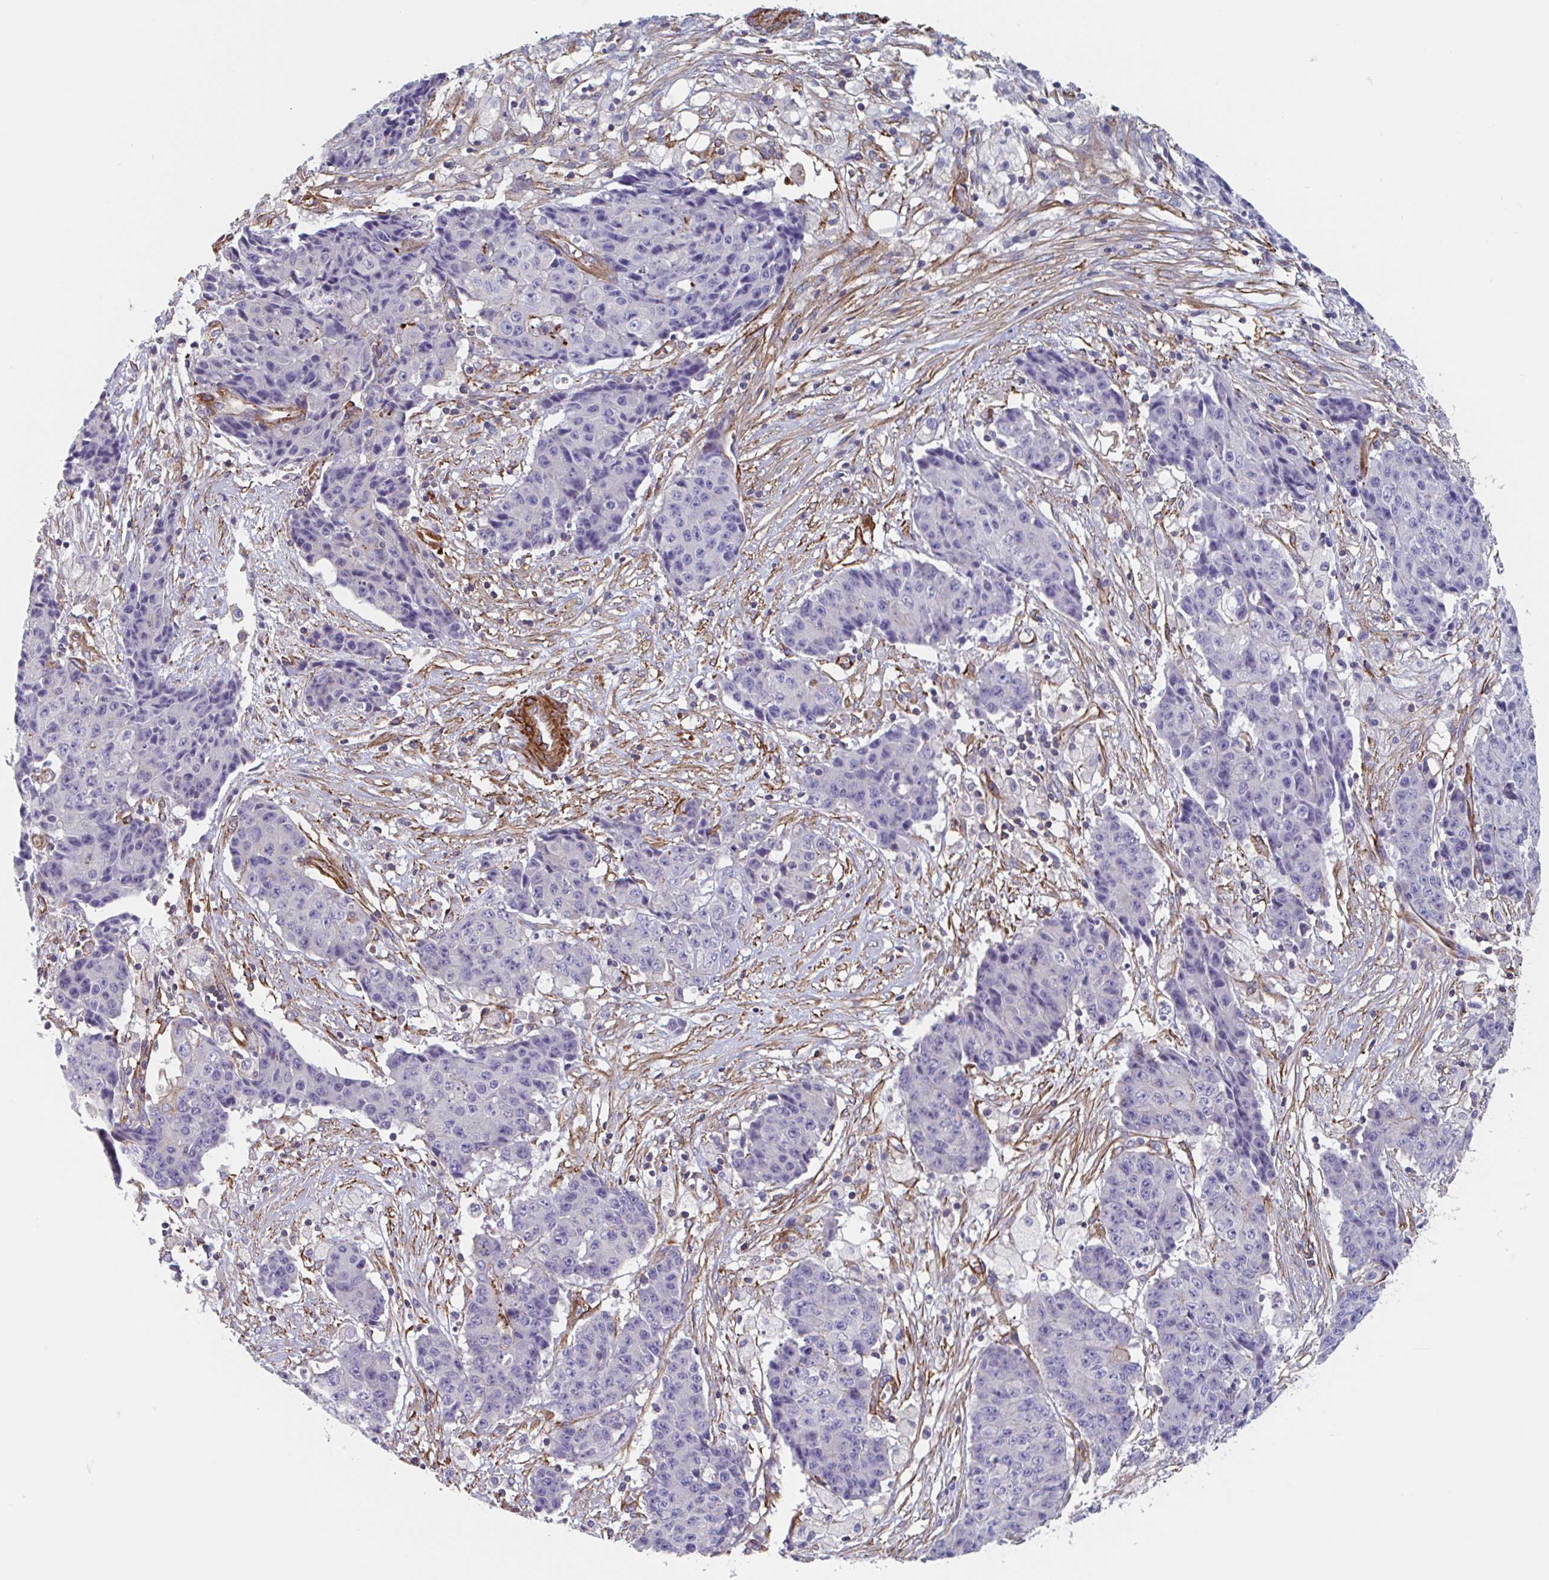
{"staining": {"intensity": "negative", "quantity": "none", "location": "none"}, "tissue": "ovarian cancer", "cell_type": "Tumor cells", "image_type": "cancer", "snomed": [{"axis": "morphology", "description": "Carcinoma, endometroid"}, {"axis": "topography", "description": "Ovary"}], "caption": "A high-resolution histopathology image shows immunohistochemistry (IHC) staining of ovarian endometroid carcinoma, which reveals no significant staining in tumor cells.", "gene": "SHISA7", "patient": {"sex": "female", "age": 42}}